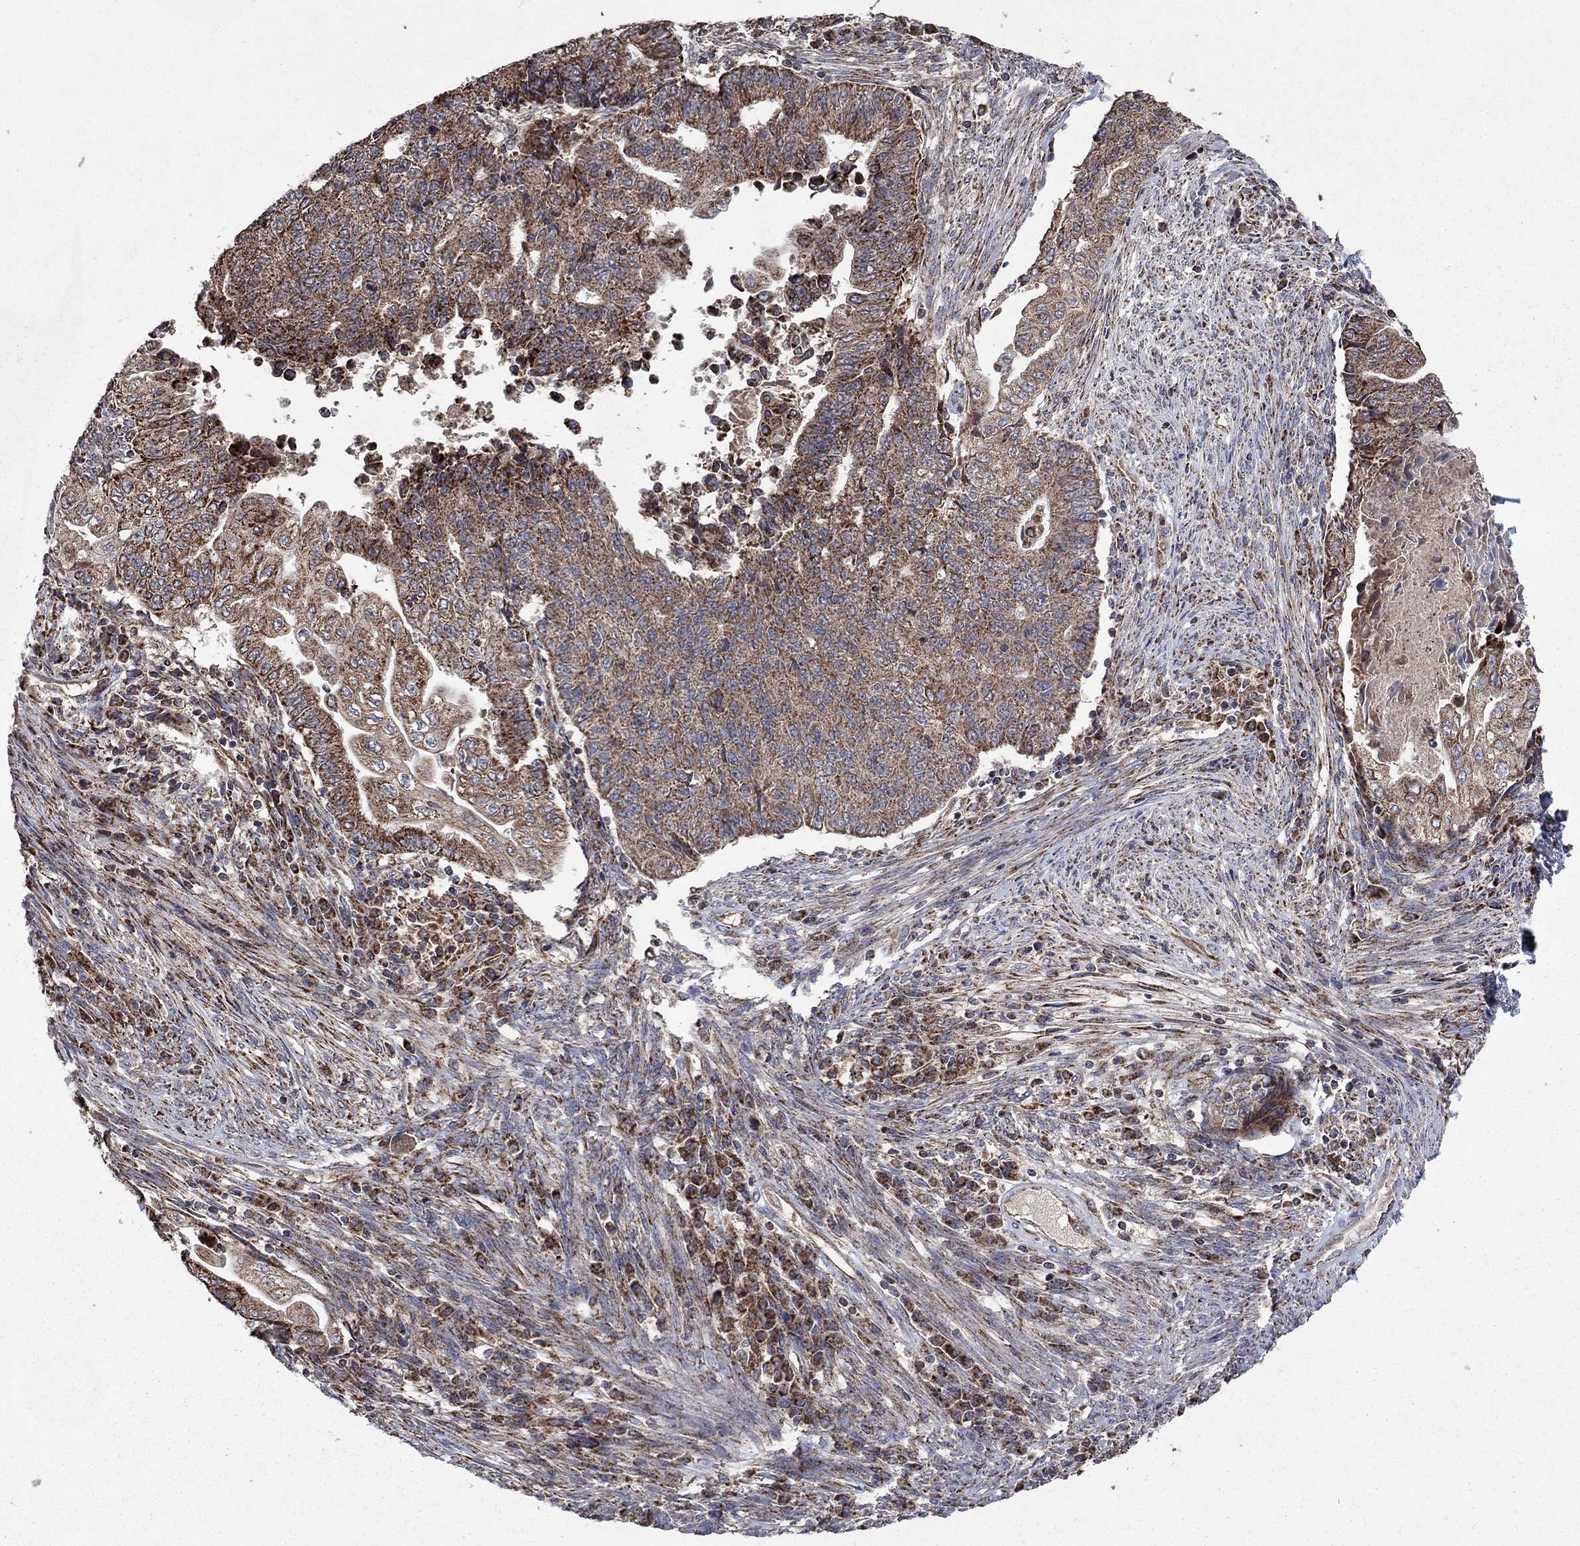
{"staining": {"intensity": "strong", "quantity": "25%-75%", "location": "cytoplasmic/membranous"}, "tissue": "endometrial cancer", "cell_type": "Tumor cells", "image_type": "cancer", "snomed": [{"axis": "morphology", "description": "Adenocarcinoma, NOS"}, {"axis": "topography", "description": "Uterus"}, {"axis": "topography", "description": "Endometrium"}], "caption": "Protein staining of endometrial adenocarcinoma tissue demonstrates strong cytoplasmic/membranous expression in approximately 25%-75% of tumor cells. (IHC, brightfield microscopy, high magnification).", "gene": "DPH1", "patient": {"sex": "female", "age": 54}}